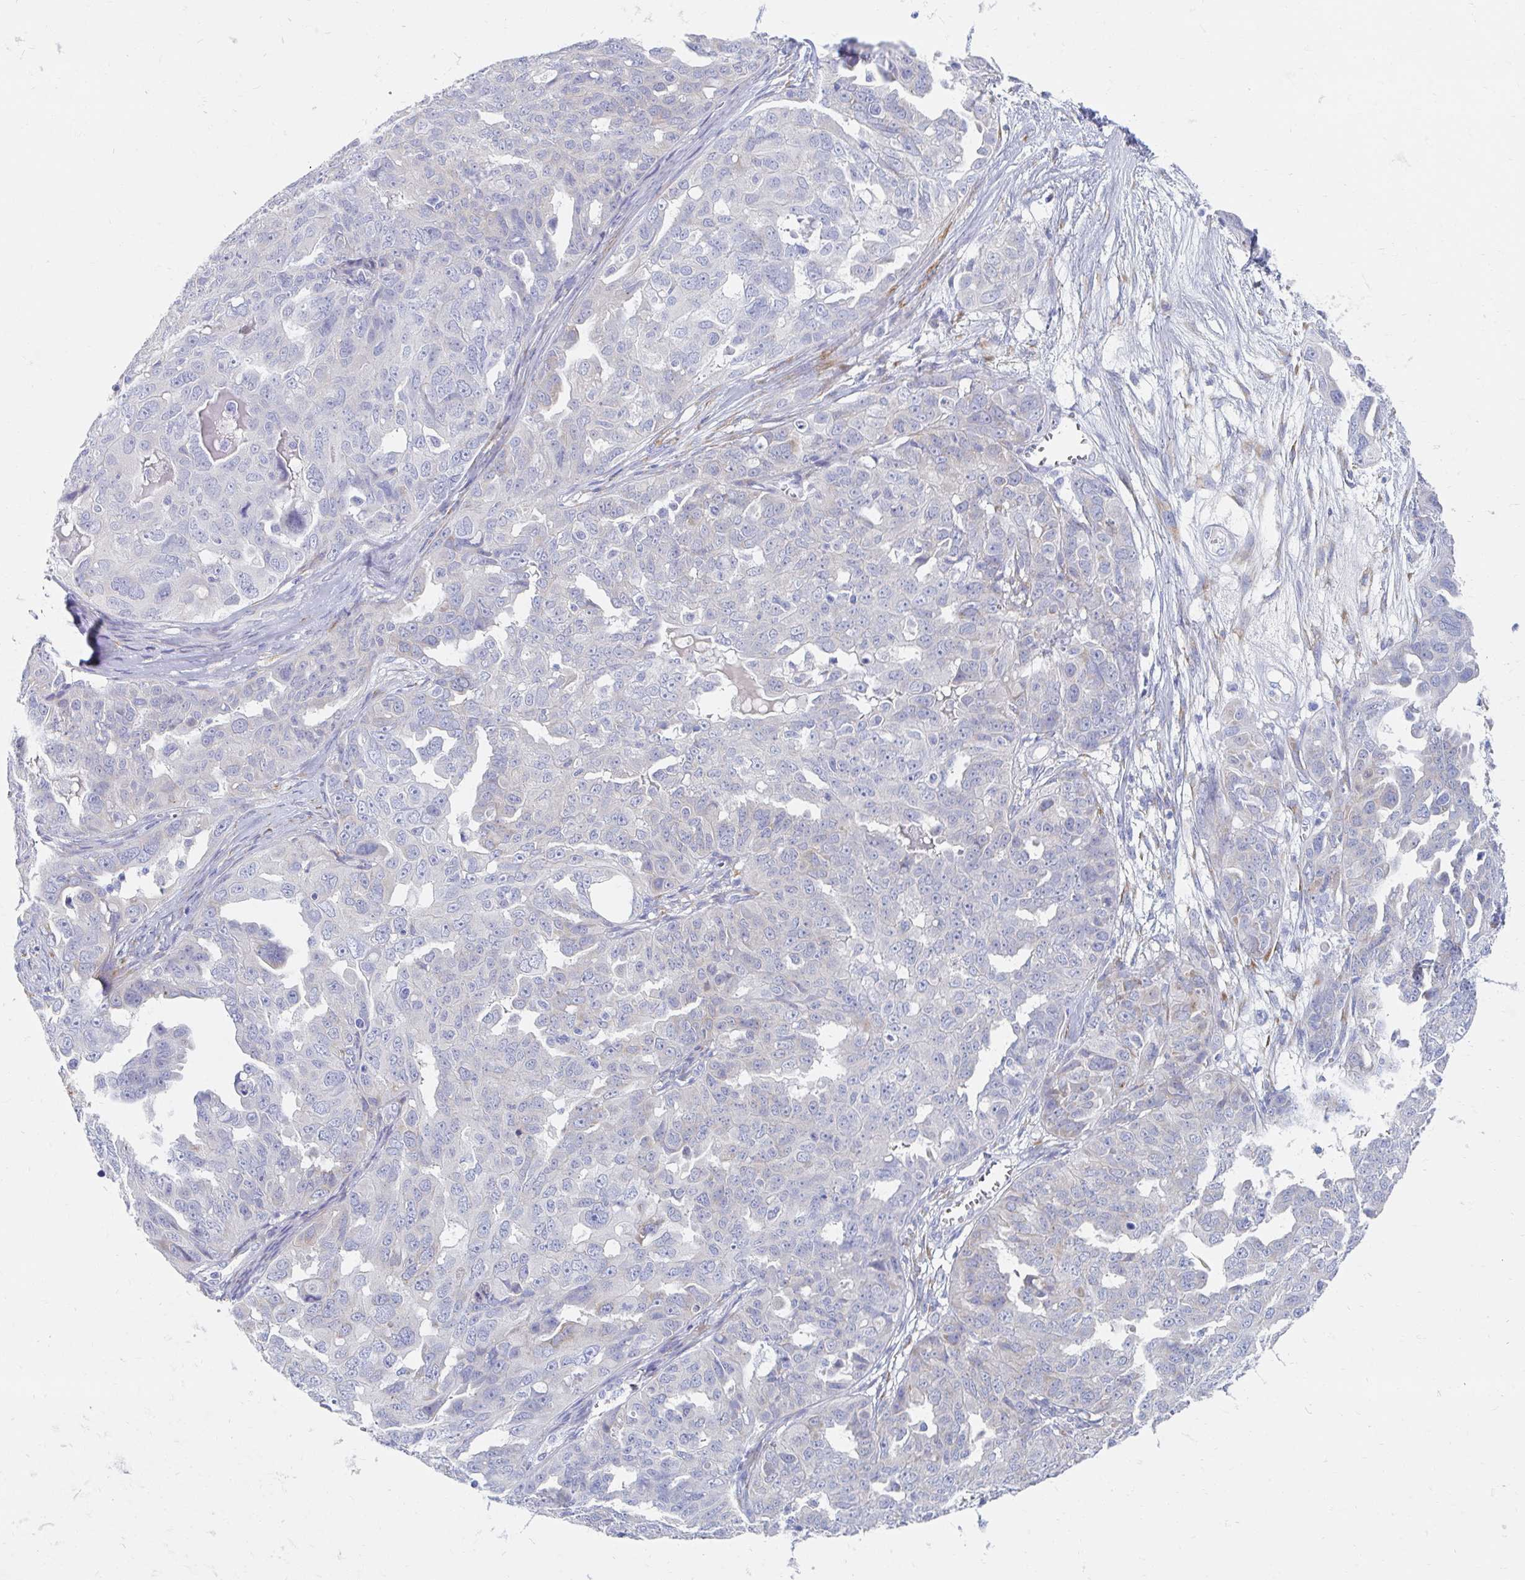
{"staining": {"intensity": "negative", "quantity": "none", "location": "none"}, "tissue": "ovarian cancer", "cell_type": "Tumor cells", "image_type": "cancer", "snomed": [{"axis": "morphology", "description": "Carcinoma, endometroid"}, {"axis": "topography", "description": "Ovary"}], "caption": "Tumor cells are negative for protein expression in human ovarian cancer (endometroid carcinoma).", "gene": "MYLK2", "patient": {"sex": "female", "age": 70}}